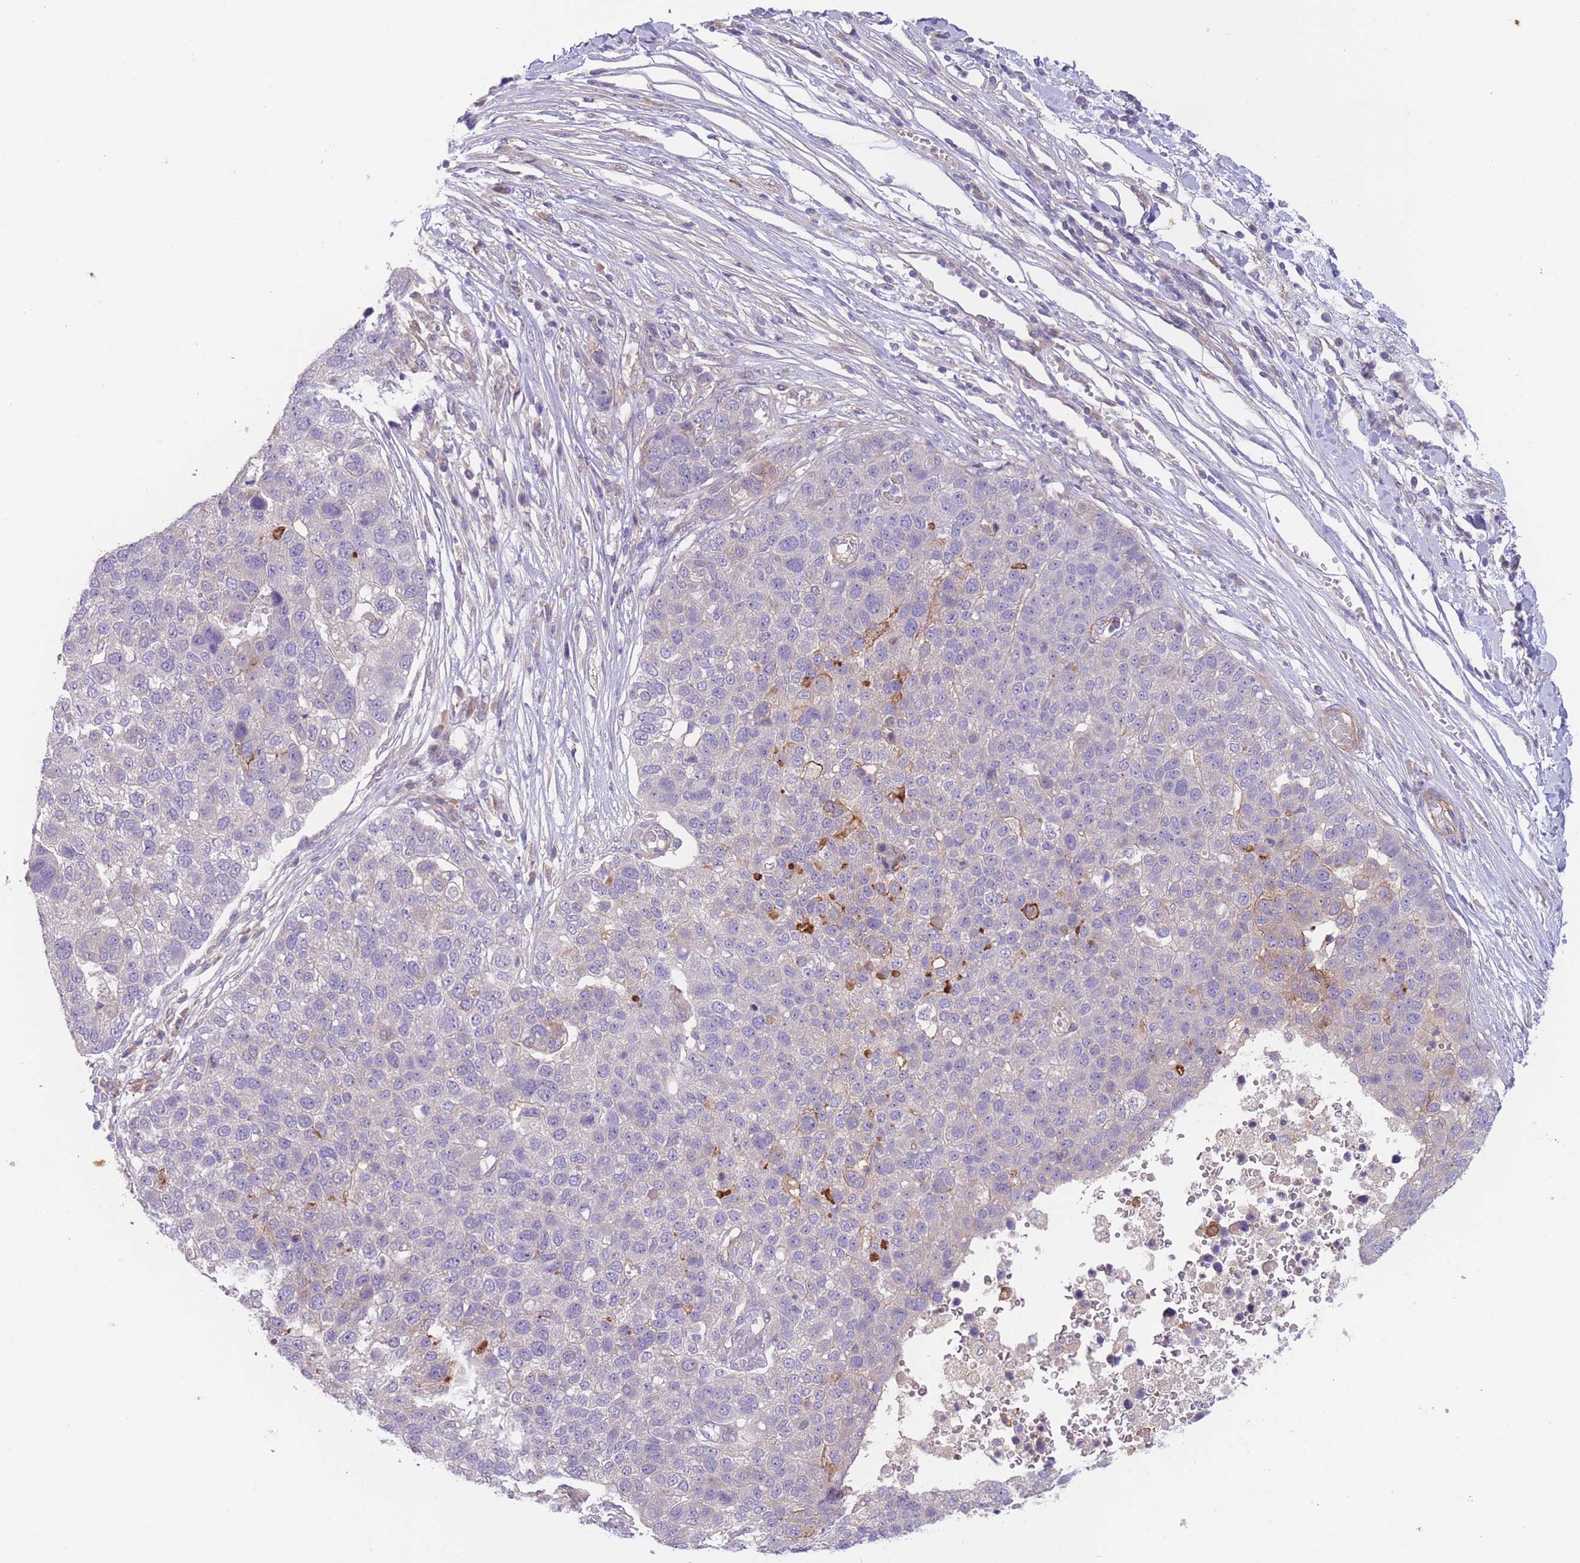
{"staining": {"intensity": "negative", "quantity": "none", "location": "none"}, "tissue": "pancreatic cancer", "cell_type": "Tumor cells", "image_type": "cancer", "snomed": [{"axis": "morphology", "description": "Adenocarcinoma, NOS"}, {"axis": "topography", "description": "Pancreas"}], "caption": "The micrograph displays no staining of tumor cells in pancreatic cancer.", "gene": "WDR93", "patient": {"sex": "female", "age": 61}}